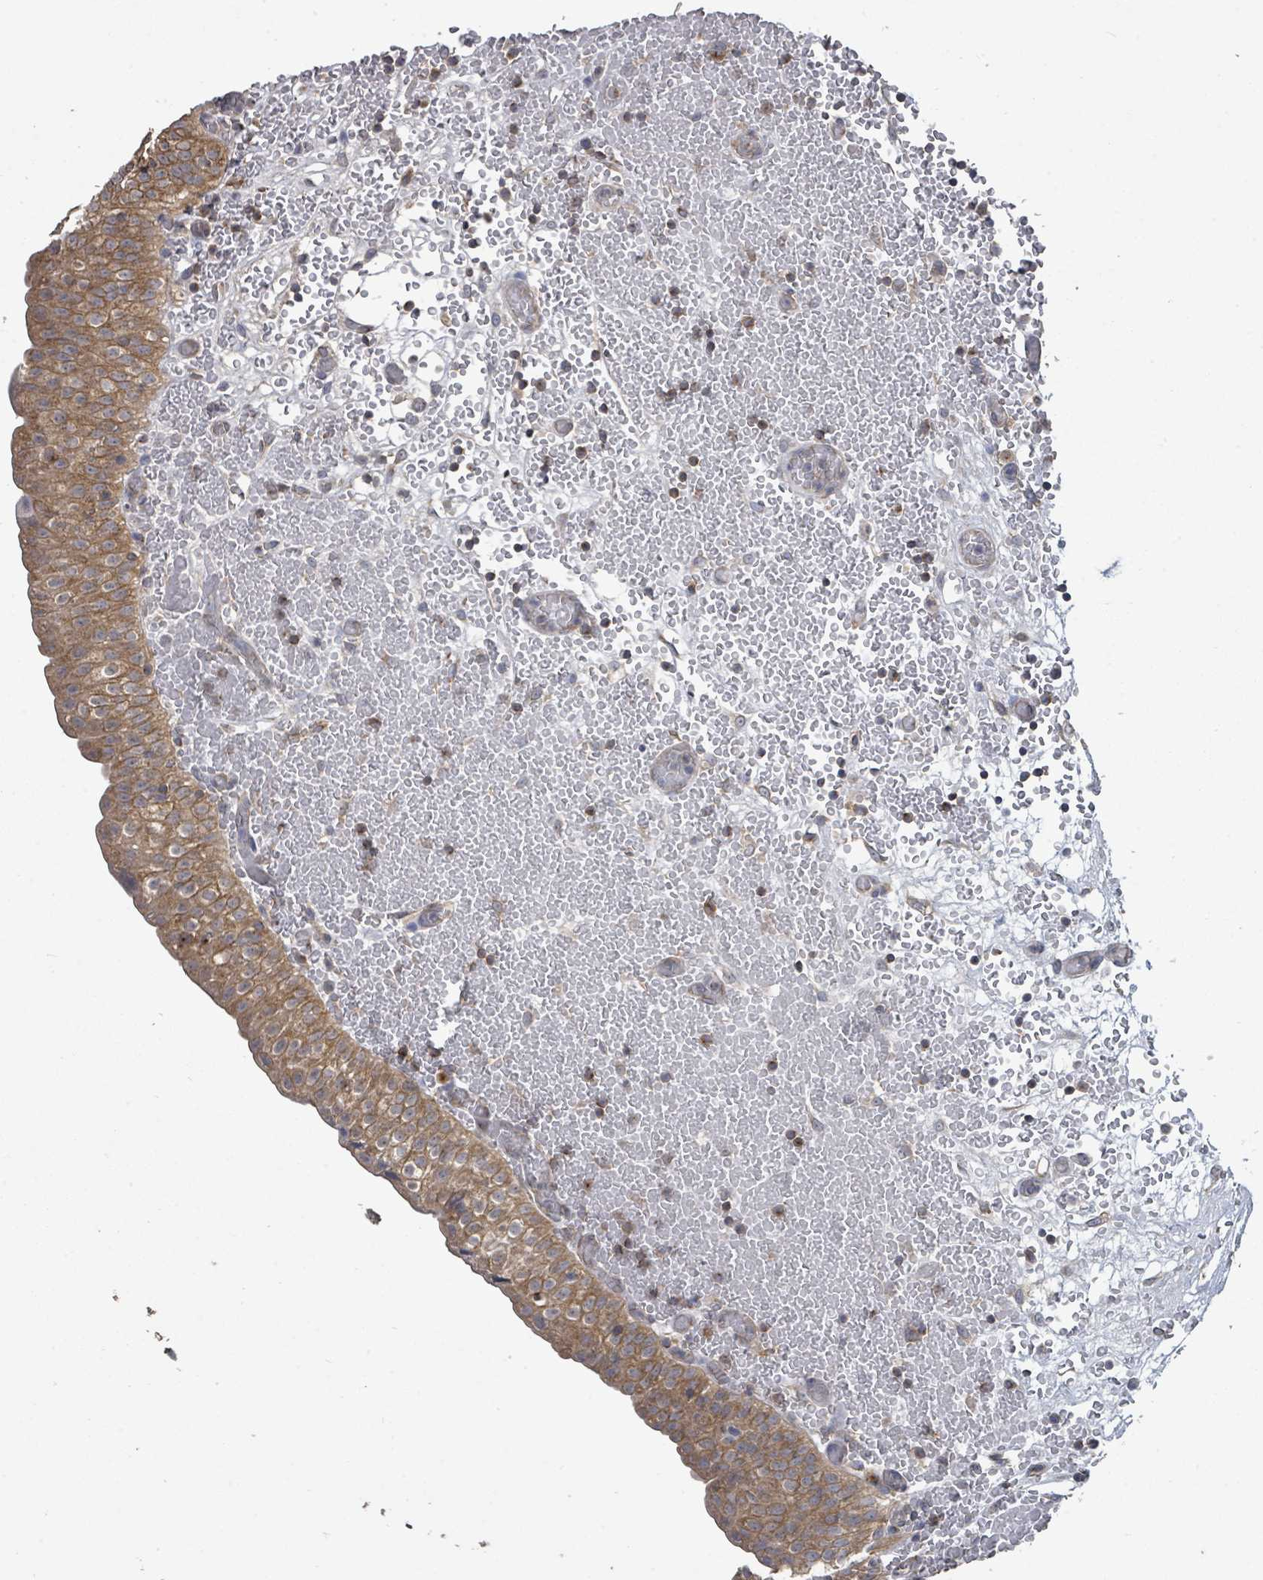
{"staining": {"intensity": "moderate", "quantity": "25%-75%", "location": "cytoplasmic/membranous"}, "tissue": "urinary bladder", "cell_type": "Urothelial cells", "image_type": "normal", "snomed": [{"axis": "morphology", "description": "Normal tissue, NOS"}, {"axis": "topography", "description": "Urinary bladder"}], "caption": "Unremarkable urinary bladder shows moderate cytoplasmic/membranous positivity in approximately 25%-75% of urothelial cells, visualized by immunohistochemistry. (IHC, brightfield microscopy, high magnification).", "gene": "SLC9A7", "patient": {"sex": "male", "age": 55}}